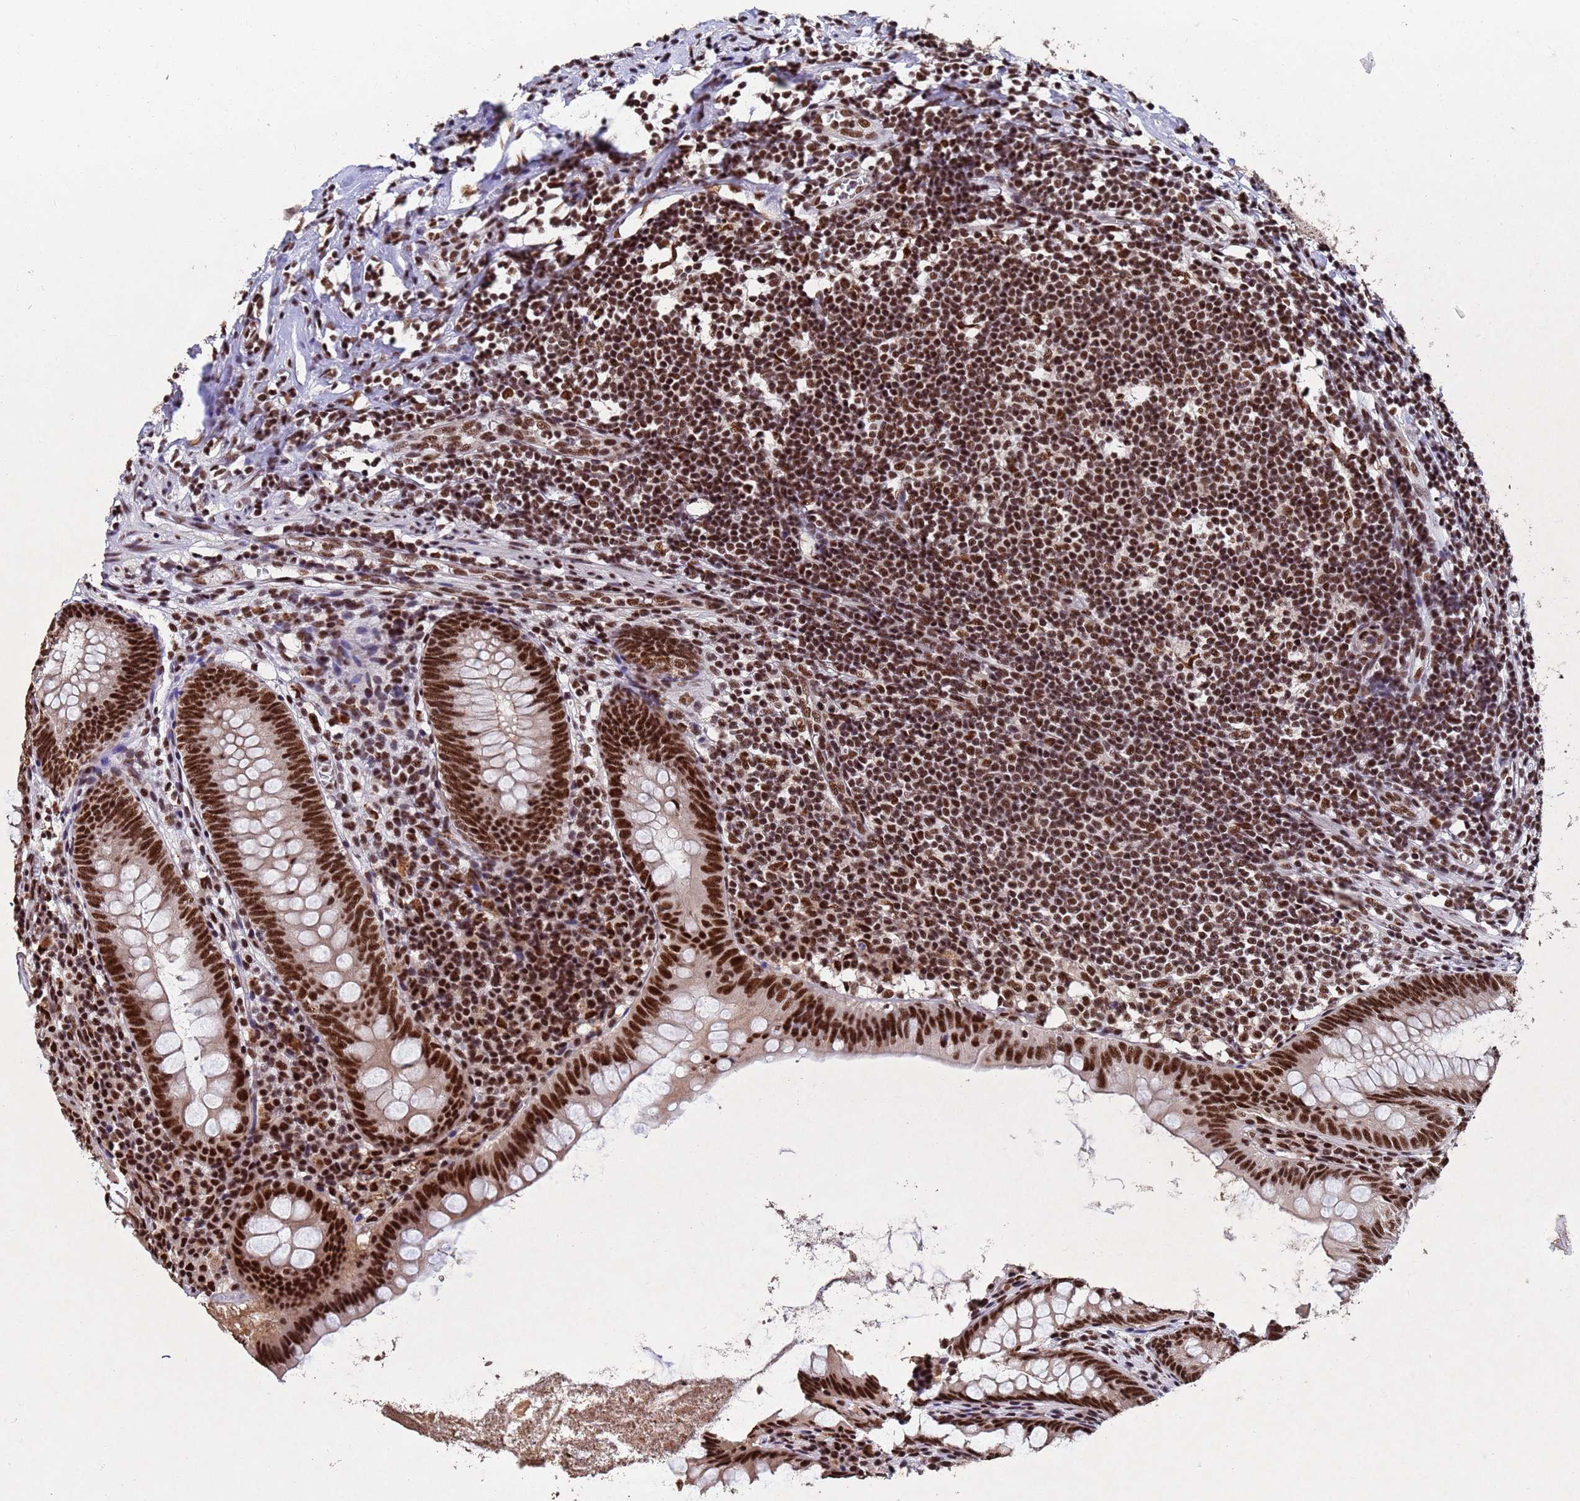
{"staining": {"intensity": "strong", "quantity": ">75%", "location": "nuclear"}, "tissue": "appendix", "cell_type": "Glandular cells", "image_type": "normal", "snomed": [{"axis": "morphology", "description": "Normal tissue, NOS"}, {"axis": "topography", "description": "Appendix"}], "caption": "Protein staining of normal appendix demonstrates strong nuclear expression in about >75% of glandular cells. (Stains: DAB in brown, nuclei in blue, Microscopy: brightfield microscopy at high magnification).", "gene": "SF3B2", "patient": {"sex": "female", "age": 51}}